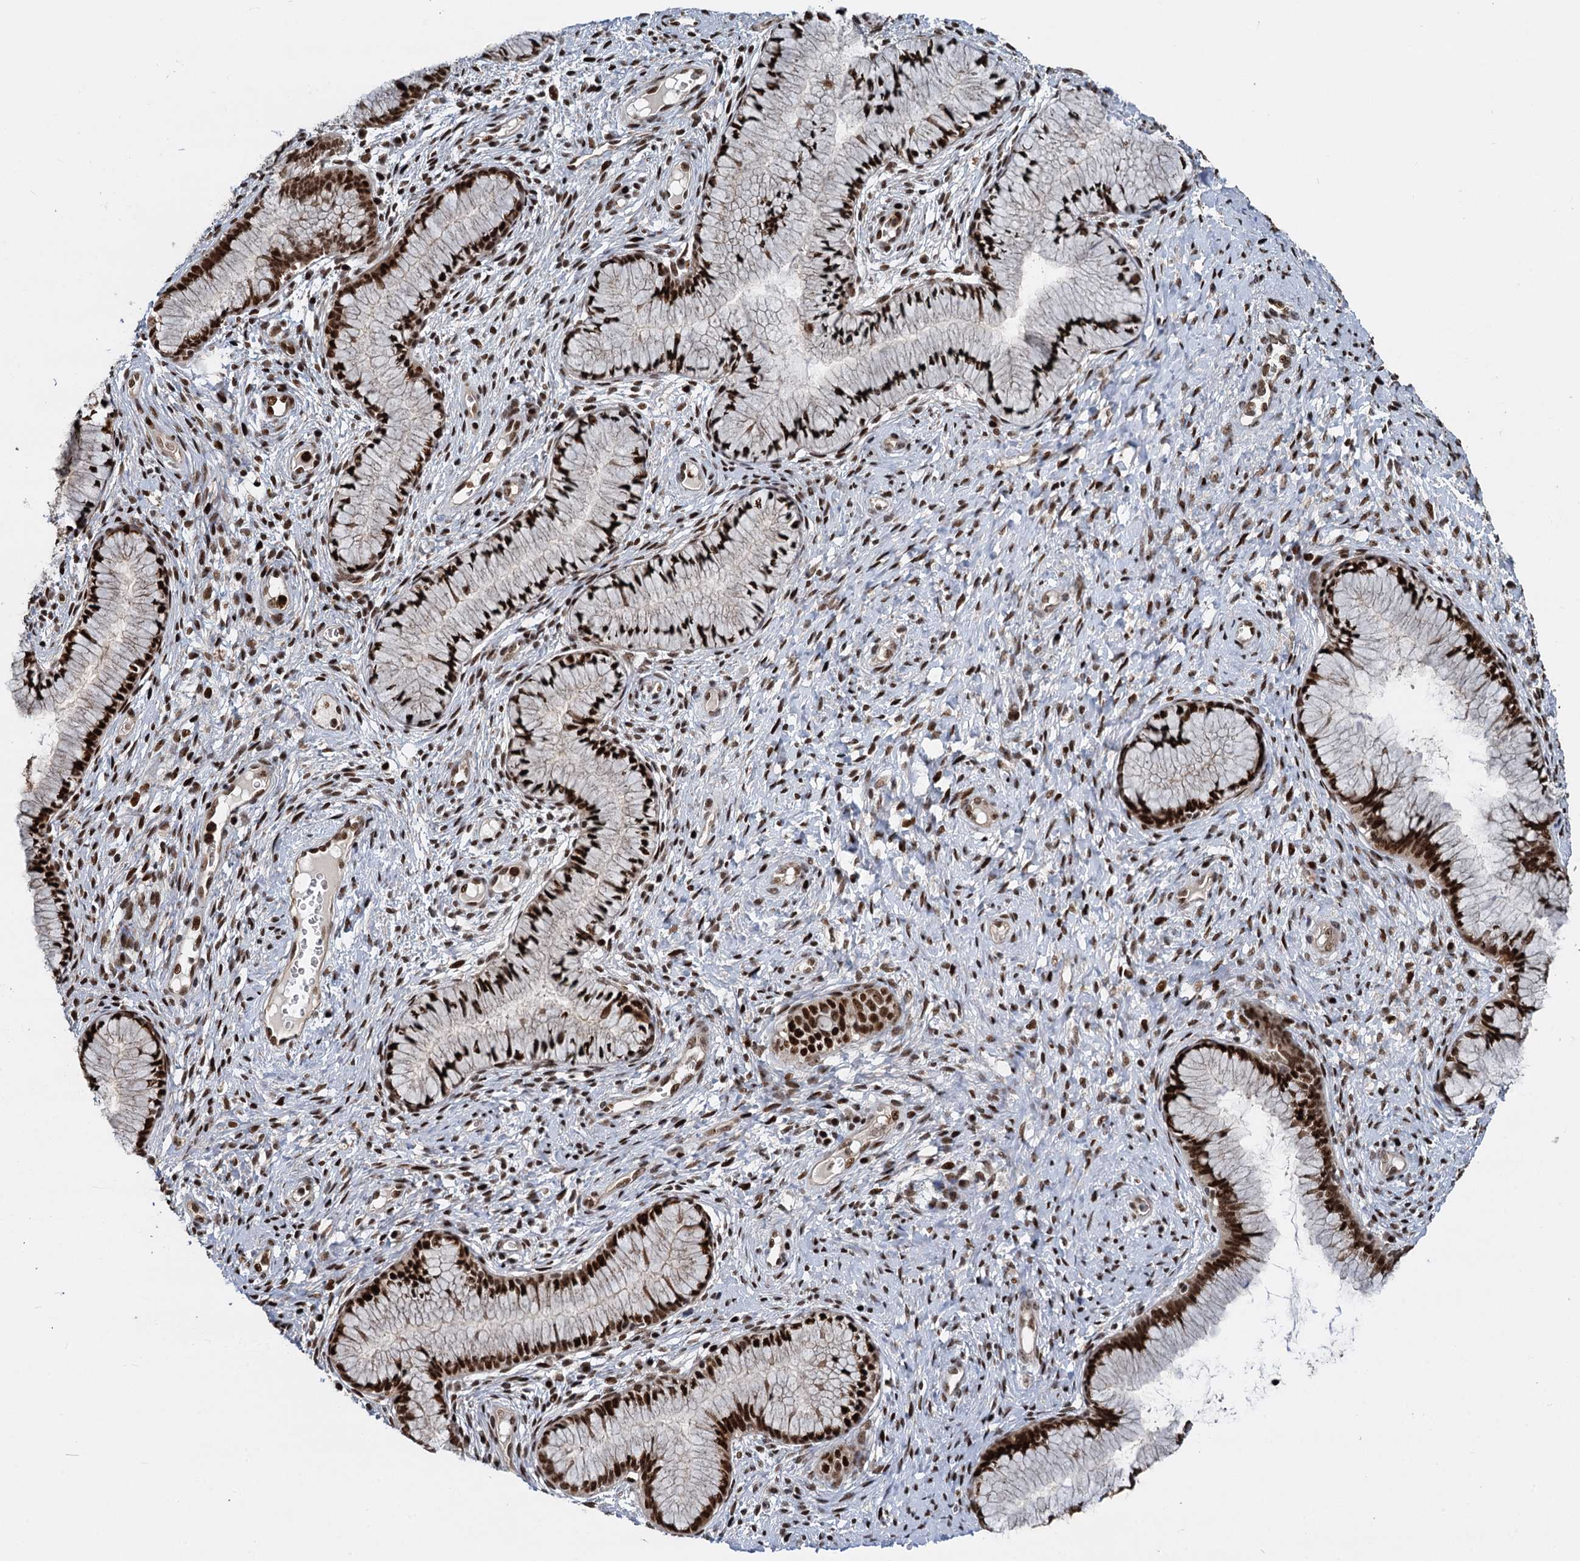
{"staining": {"intensity": "strong", "quantity": ">75%", "location": "nuclear"}, "tissue": "cervix", "cell_type": "Glandular cells", "image_type": "normal", "snomed": [{"axis": "morphology", "description": "Normal tissue, NOS"}, {"axis": "topography", "description": "Cervix"}], "caption": "High-magnification brightfield microscopy of unremarkable cervix stained with DAB (3,3'-diaminobenzidine) (brown) and counterstained with hematoxylin (blue). glandular cells exhibit strong nuclear positivity is present in about>75% of cells. (DAB IHC, brown staining for protein, blue staining for nuclei).", "gene": "ANKRD49", "patient": {"sex": "female", "age": 42}}